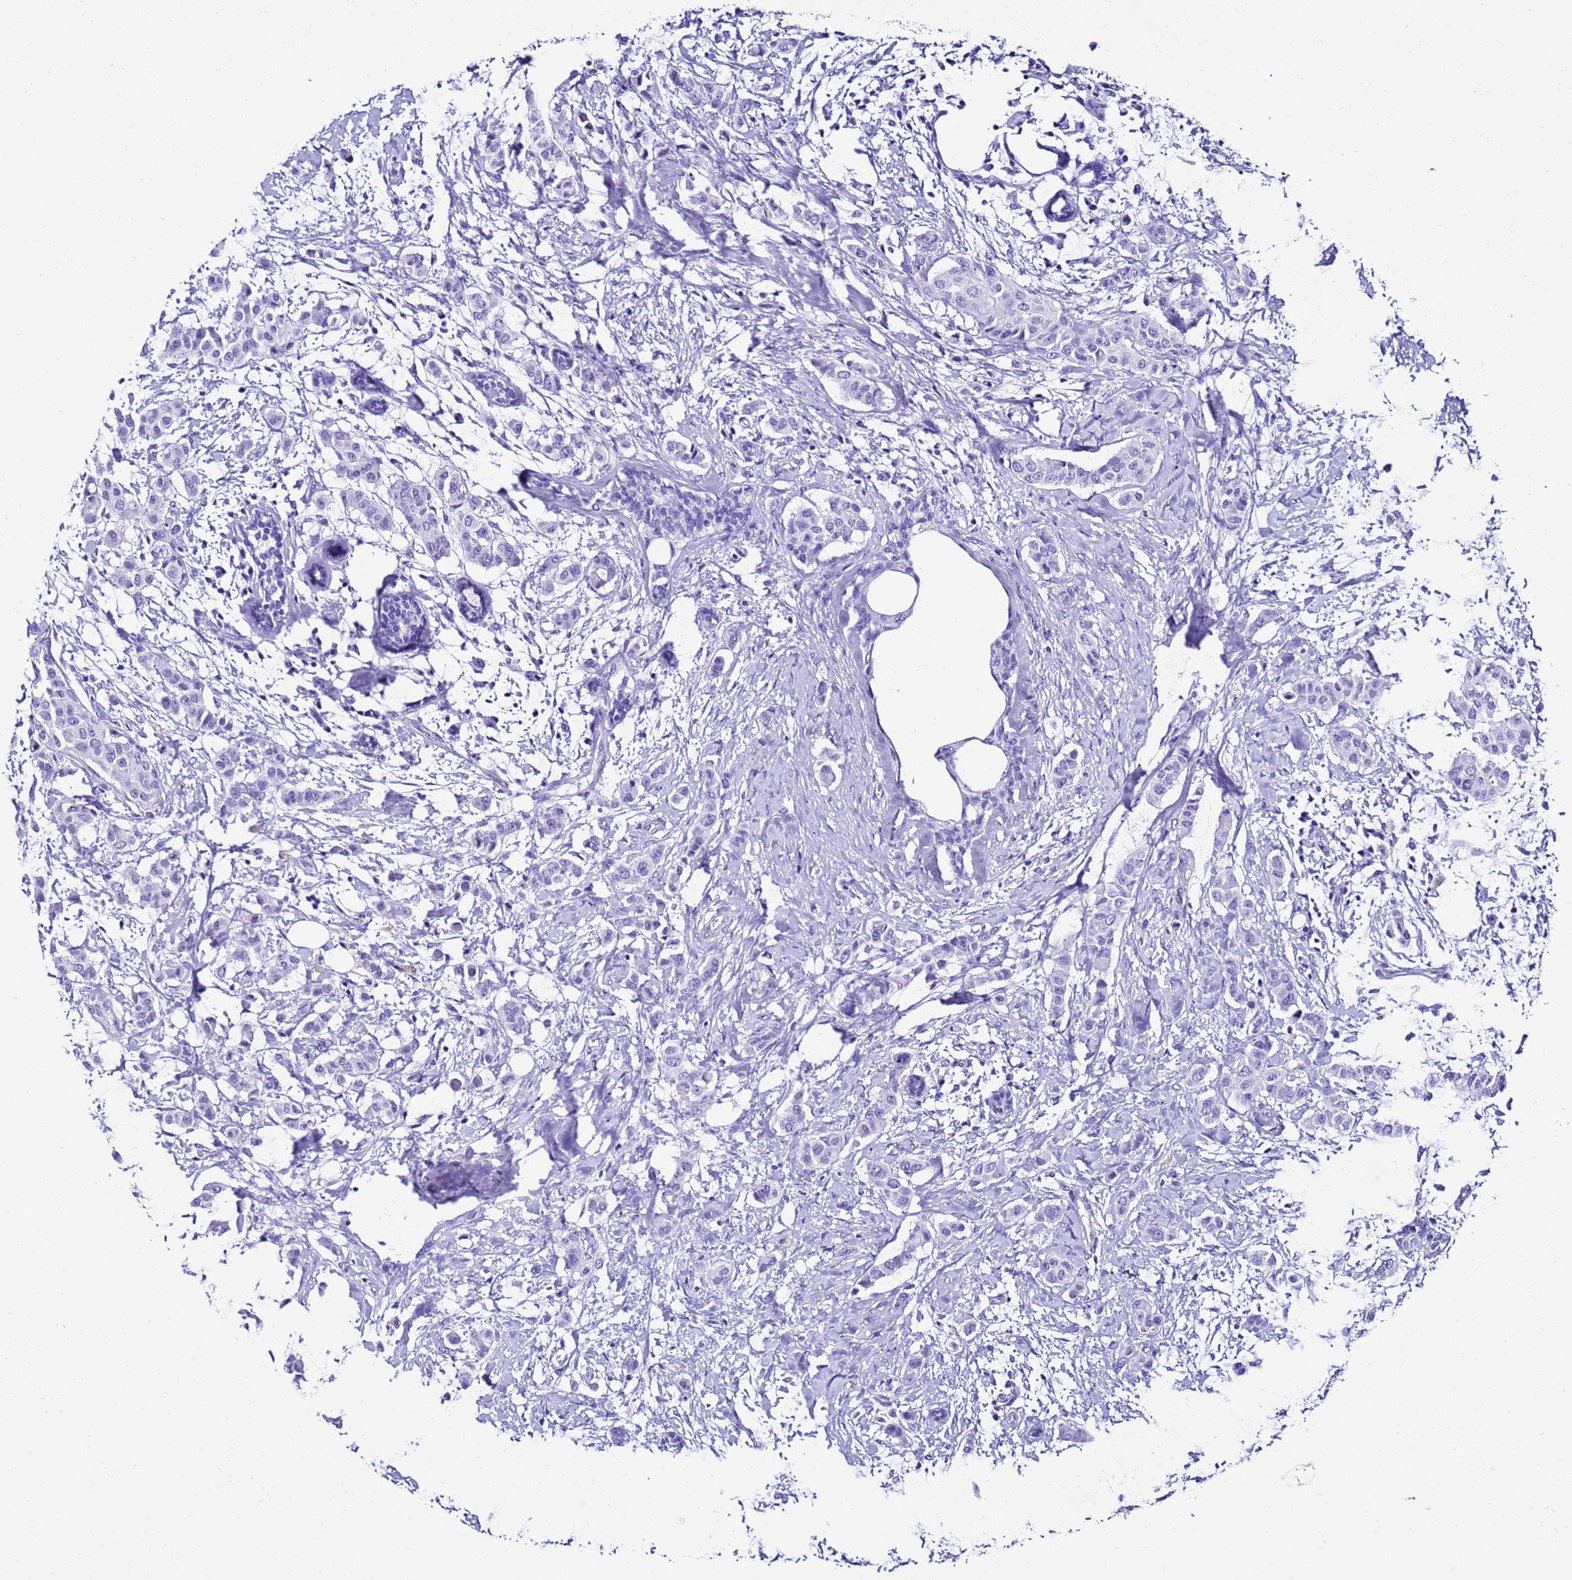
{"staining": {"intensity": "negative", "quantity": "none", "location": "none"}, "tissue": "breast cancer", "cell_type": "Tumor cells", "image_type": "cancer", "snomed": [{"axis": "morphology", "description": "Duct carcinoma"}, {"axis": "topography", "description": "Breast"}], "caption": "This photomicrograph is of breast intraductal carcinoma stained with IHC to label a protein in brown with the nuclei are counter-stained blue. There is no positivity in tumor cells.", "gene": "ZNF417", "patient": {"sex": "female", "age": 40}}